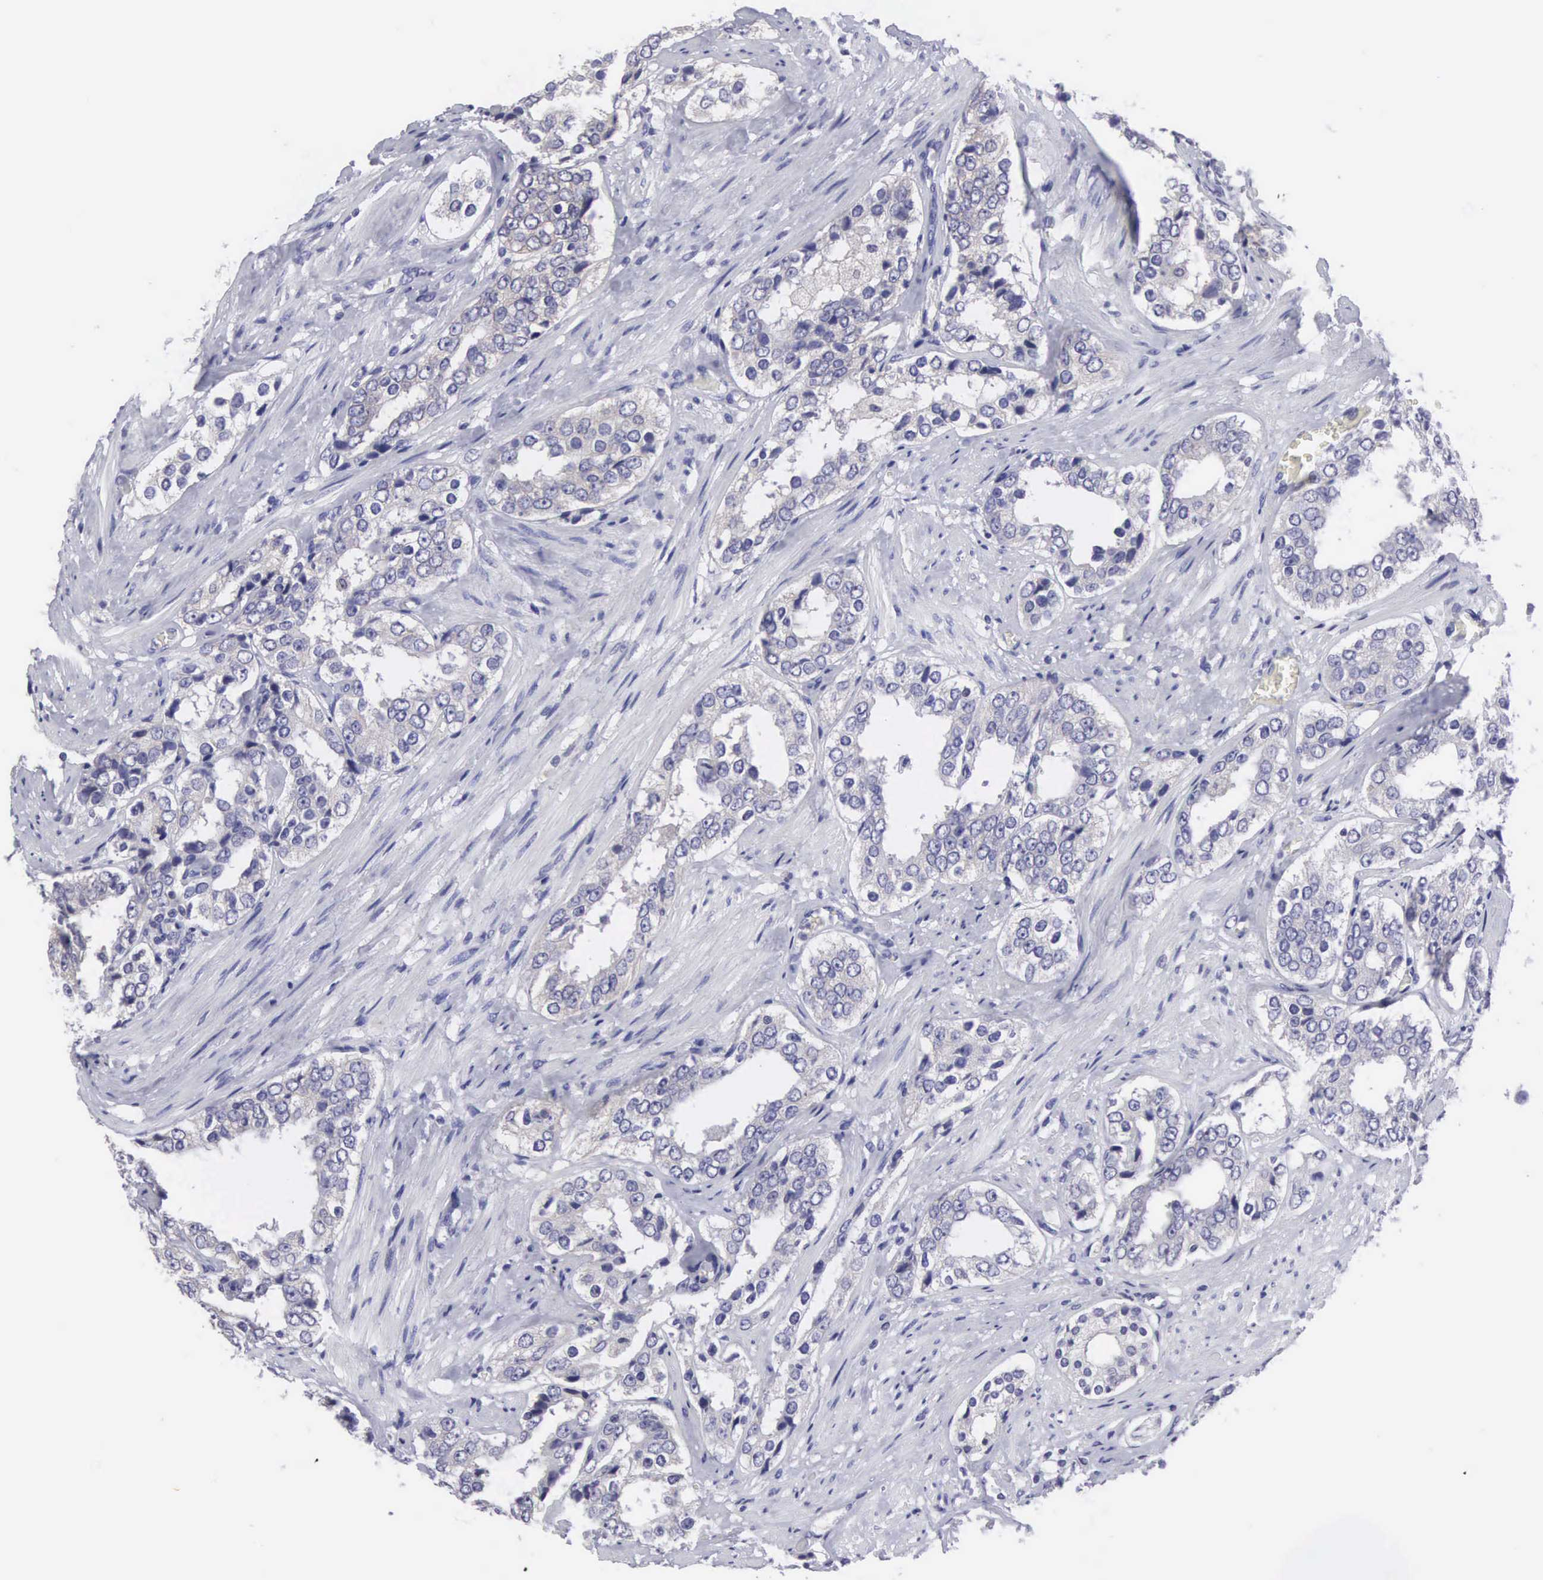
{"staining": {"intensity": "negative", "quantity": "none", "location": "none"}, "tissue": "prostate cancer", "cell_type": "Tumor cells", "image_type": "cancer", "snomed": [{"axis": "morphology", "description": "Adenocarcinoma, Medium grade"}, {"axis": "topography", "description": "Prostate"}], "caption": "The immunohistochemistry (IHC) histopathology image has no significant expression in tumor cells of prostate cancer (adenocarcinoma (medium-grade)) tissue.", "gene": "SLITRK4", "patient": {"sex": "male", "age": 73}}